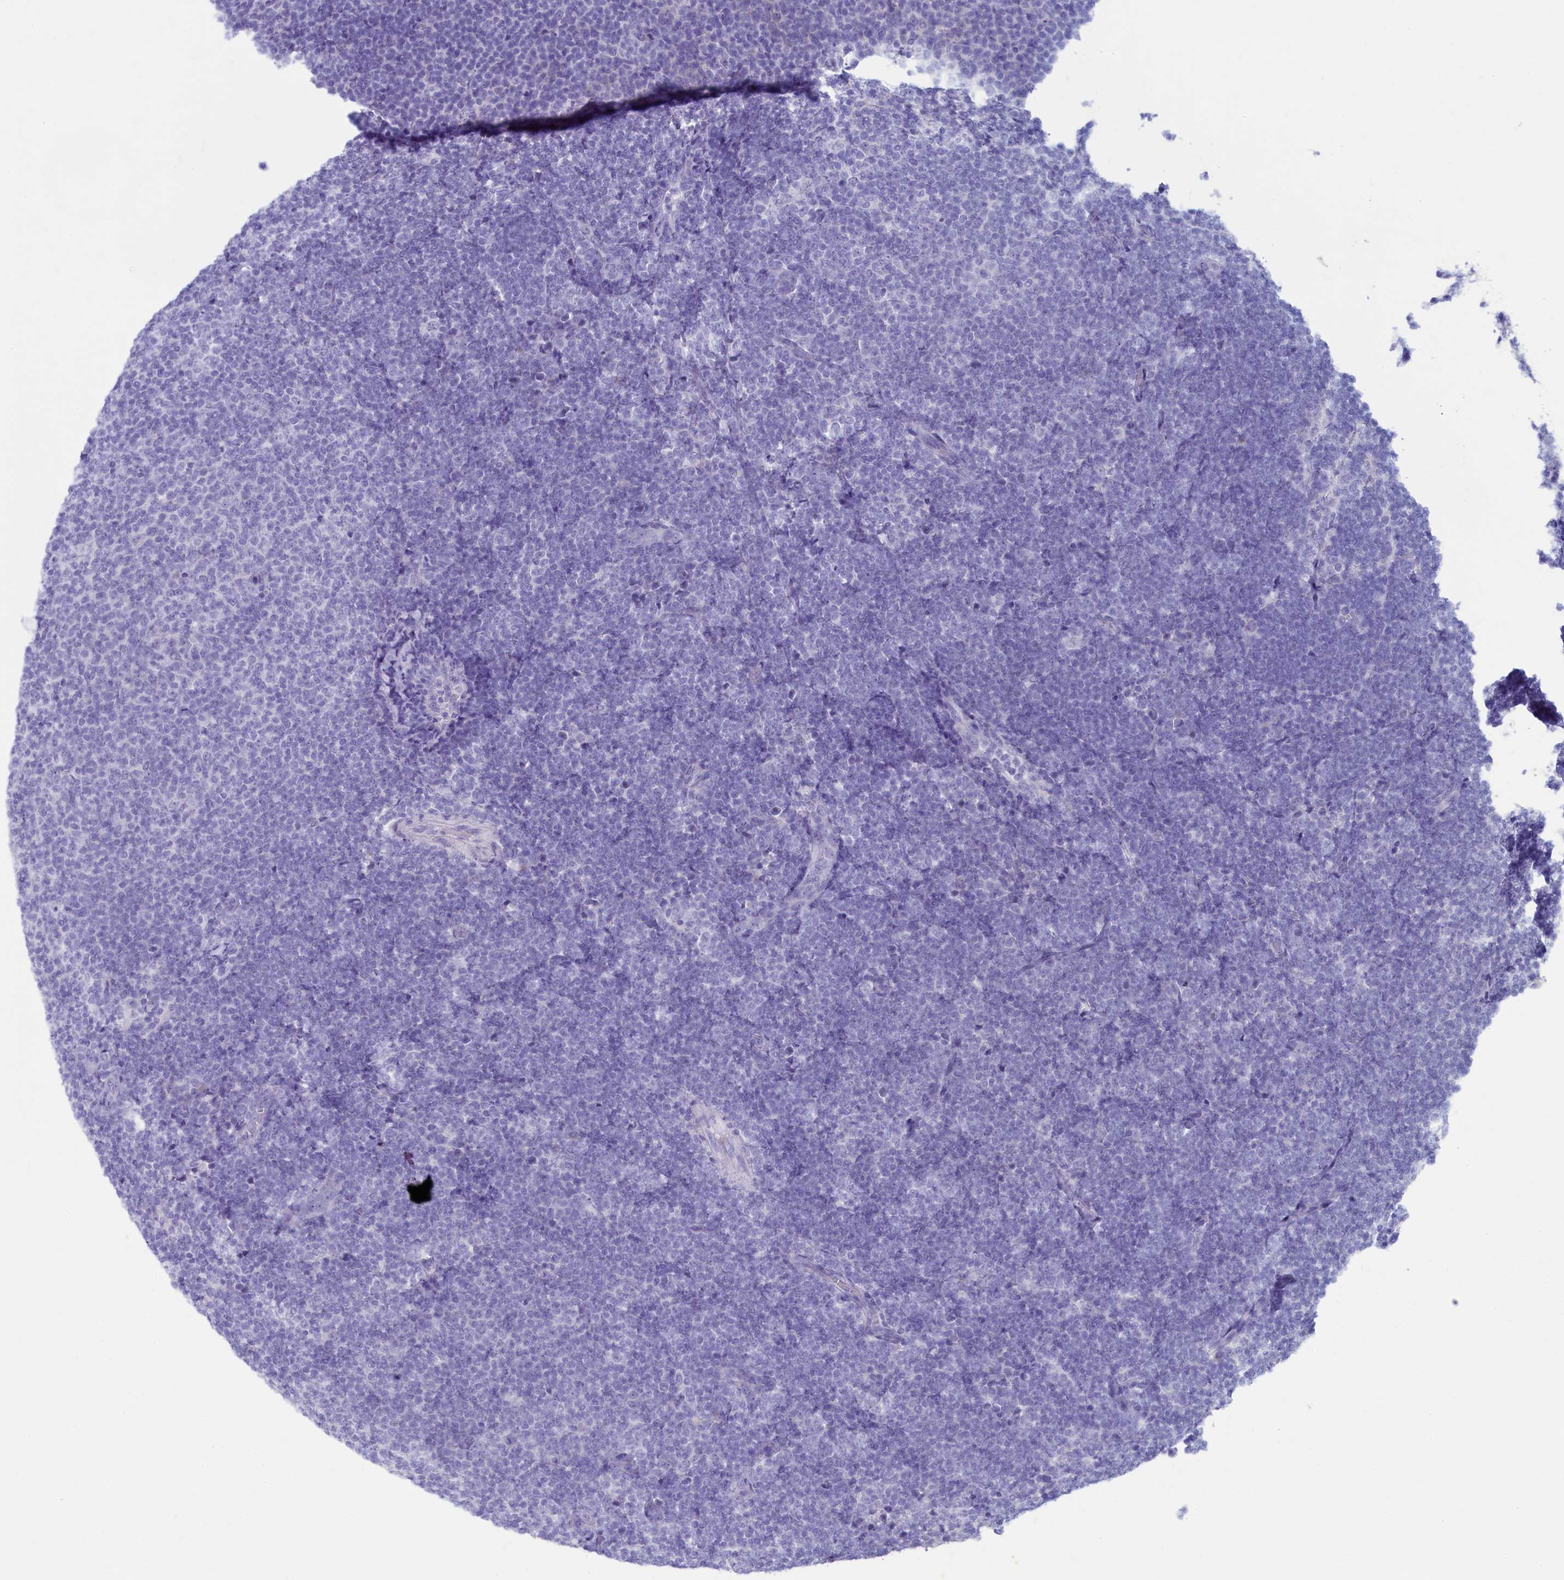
{"staining": {"intensity": "negative", "quantity": "none", "location": "none"}, "tissue": "lymphoma", "cell_type": "Tumor cells", "image_type": "cancer", "snomed": [{"axis": "morphology", "description": "Malignant lymphoma, non-Hodgkin's type, Low grade"}, {"axis": "topography", "description": "Lymph node"}], "caption": "Immunohistochemical staining of lymphoma displays no significant positivity in tumor cells.", "gene": "SKA3", "patient": {"sex": "male", "age": 66}}